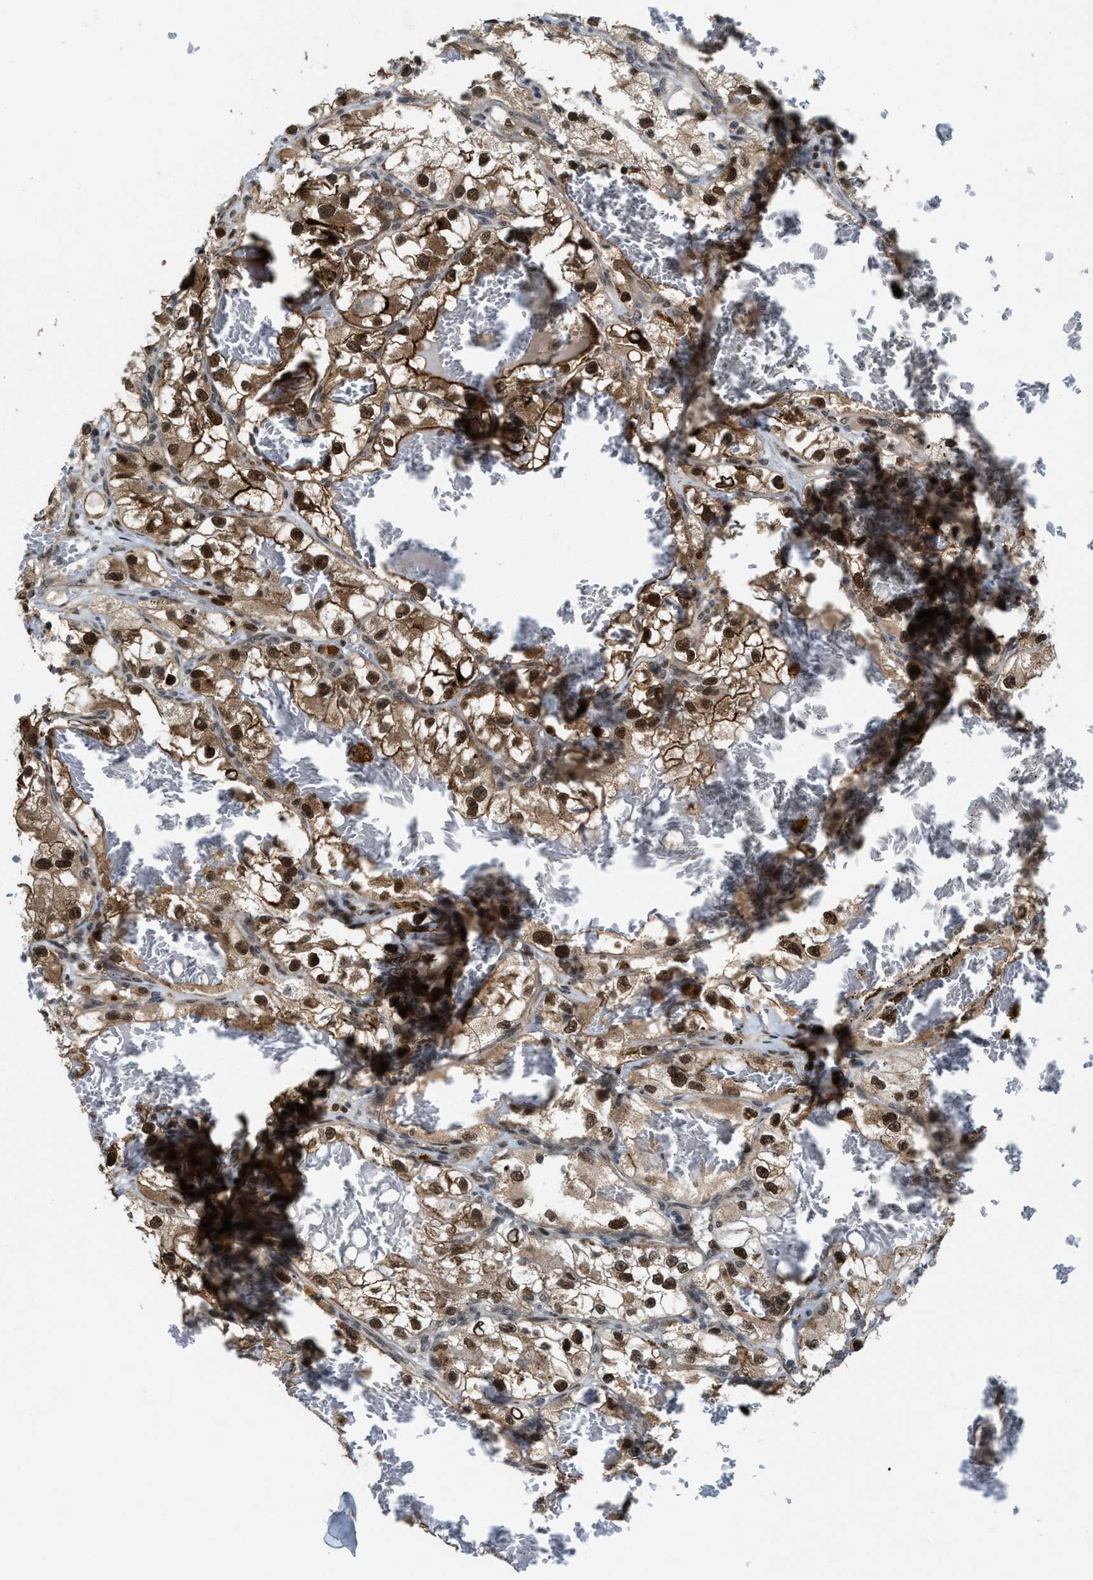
{"staining": {"intensity": "strong", "quantity": ">75%", "location": "cytoplasmic/membranous,nuclear"}, "tissue": "renal cancer", "cell_type": "Tumor cells", "image_type": "cancer", "snomed": [{"axis": "morphology", "description": "Adenocarcinoma, NOS"}, {"axis": "topography", "description": "Kidney"}], "caption": "Renal cancer (adenocarcinoma) stained with immunohistochemistry reveals strong cytoplasmic/membranous and nuclear expression in about >75% of tumor cells. The staining was performed using DAB to visualize the protein expression in brown, while the nuclei were stained in blue with hematoxylin (Magnification: 20x).", "gene": "ZNF250", "patient": {"sex": "female", "age": 57}}